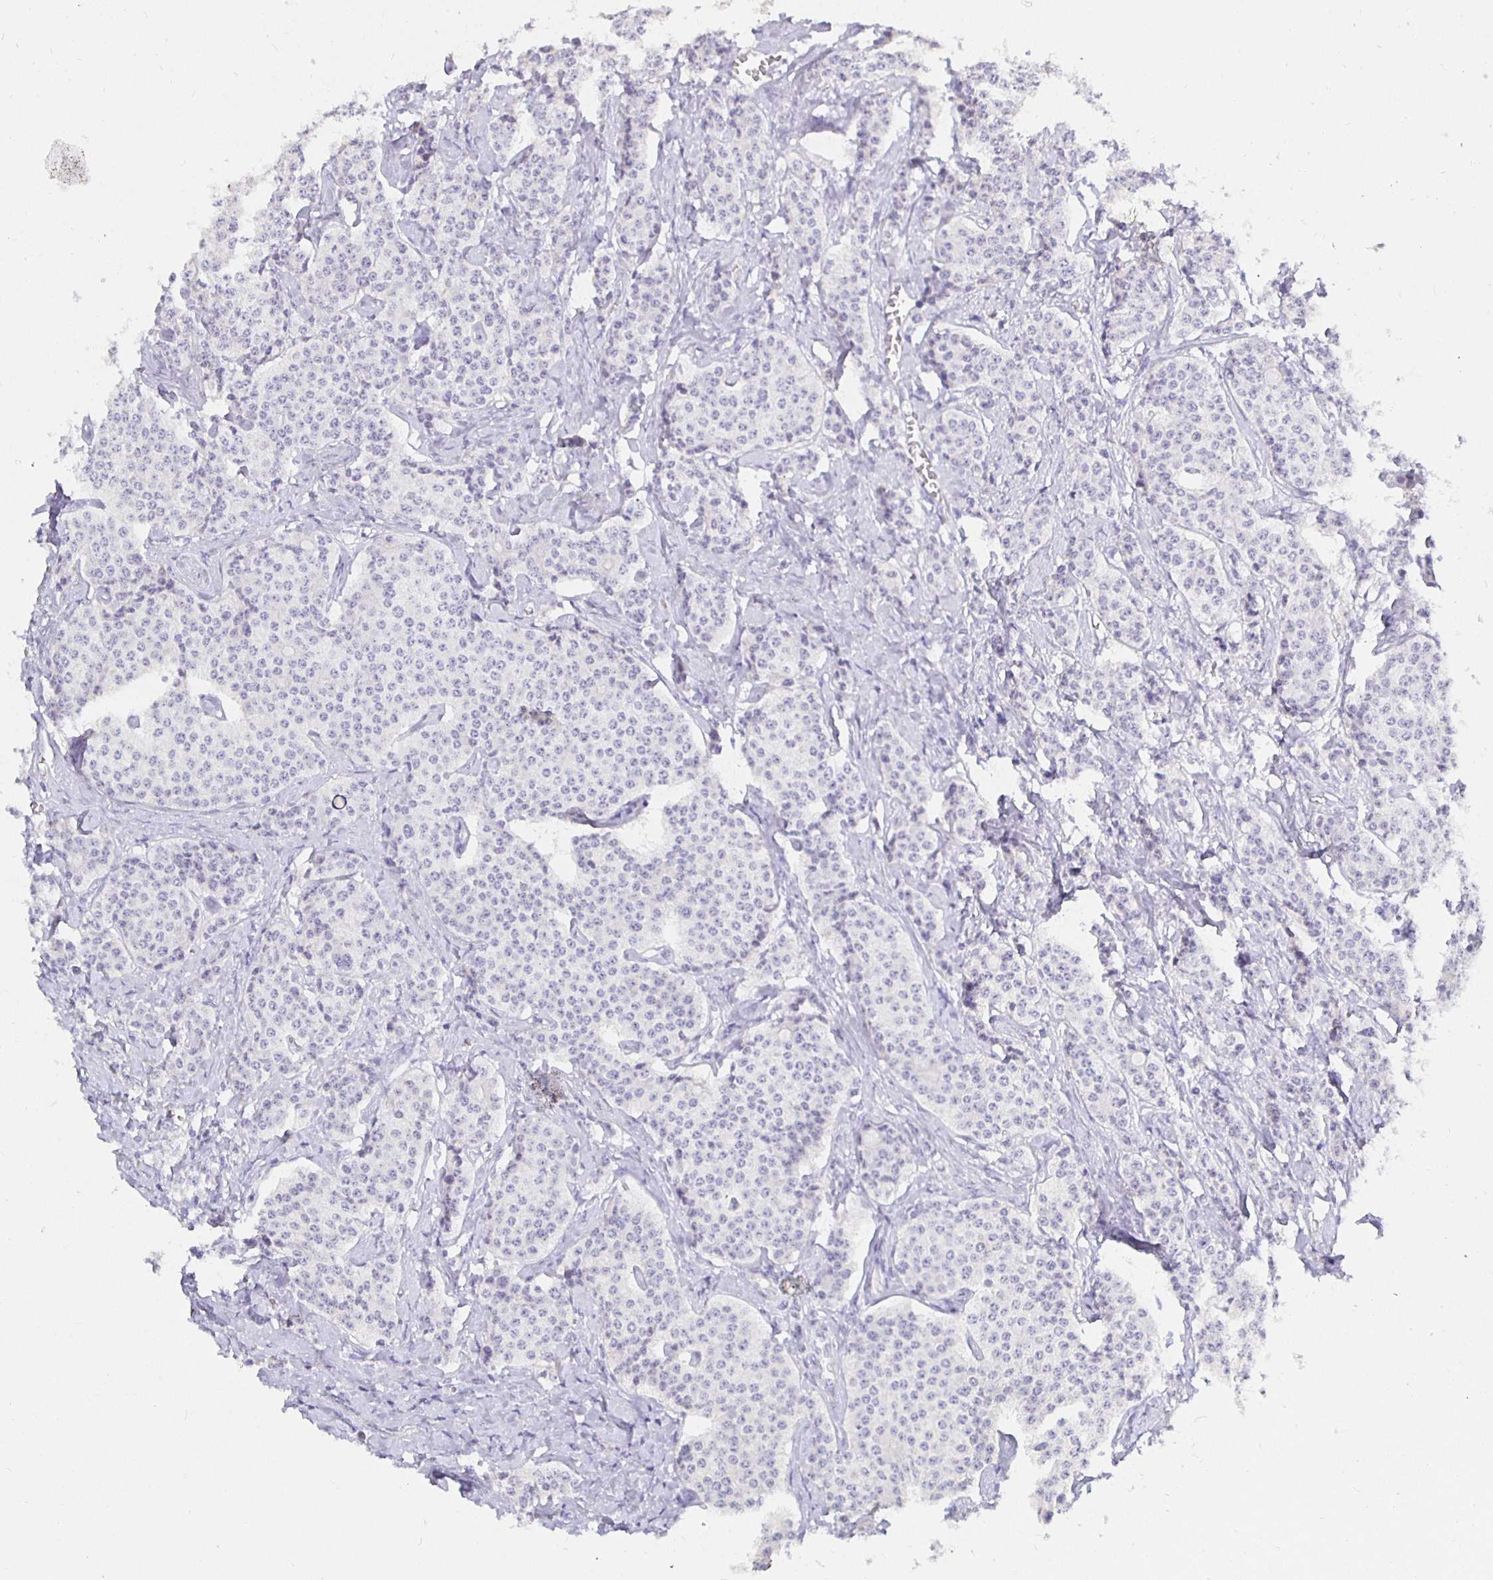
{"staining": {"intensity": "negative", "quantity": "none", "location": "none"}, "tissue": "carcinoid", "cell_type": "Tumor cells", "image_type": "cancer", "snomed": [{"axis": "morphology", "description": "Carcinoid, malignant, NOS"}, {"axis": "topography", "description": "Small intestine"}], "caption": "The immunohistochemistry micrograph has no significant positivity in tumor cells of malignant carcinoid tissue.", "gene": "UMOD", "patient": {"sex": "female", "age": 64}}